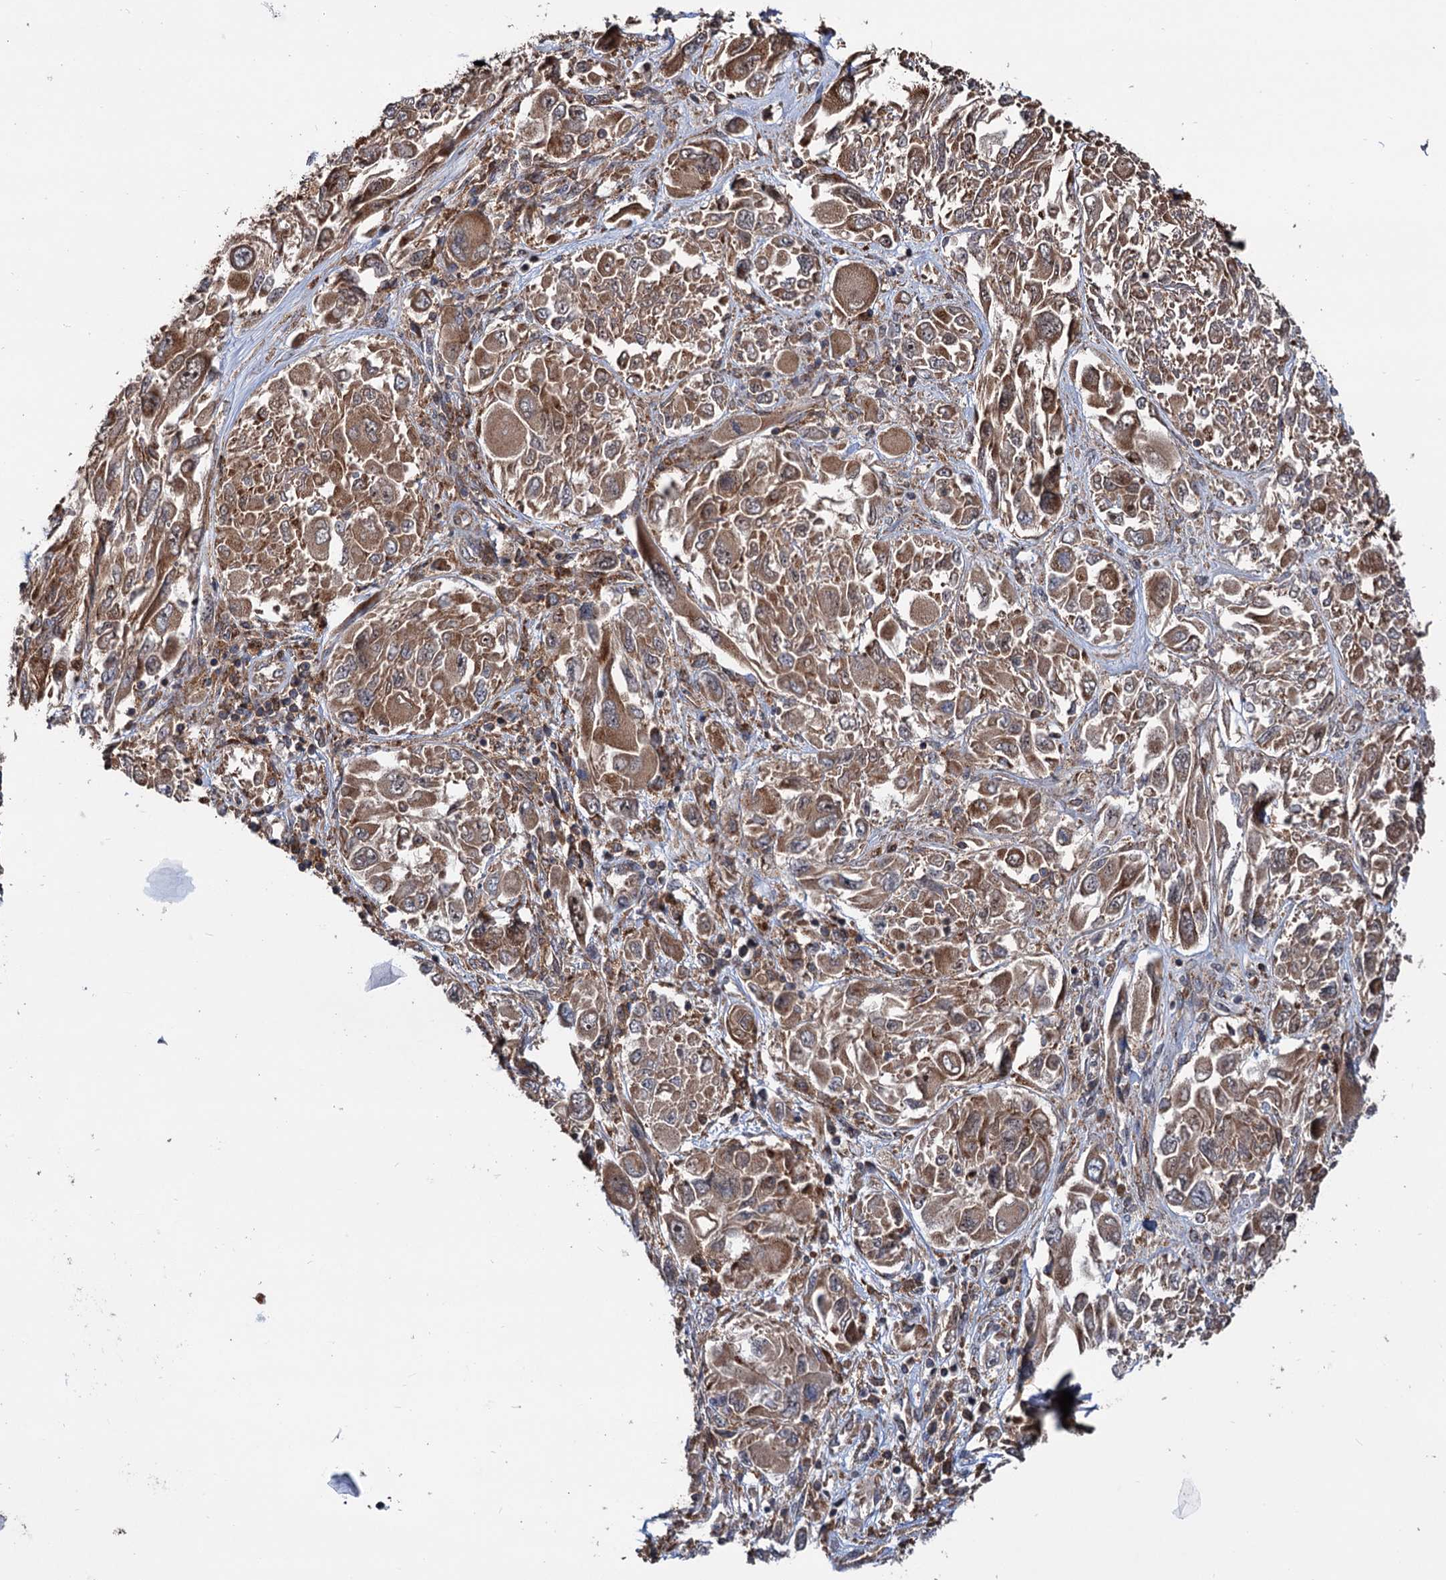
{"staining": {"intensity": "moderate", "quantity": ">75%", "location": "cytoplasmic/membranous"}, "tissue": "melanoma", "cell_type": "Tumor cells", "image_type": "cancer", "snomed": [{"axis": "morphology", "description": "Malignant melanoma, NOS"}, {"axis": "topography", "description": "Skin"}], "caption": "A histopathology image of melanoma stained for a protein shows moderate cytoplasmic/membranous brown staining in tumor cells. The protein of interest is stained brown, and the nuclei are stained in blue (DAB IHC with brightfield microscopy, high magnification).", "gene": "RNF111", "patient": {"sex": "female", "age": 91}}